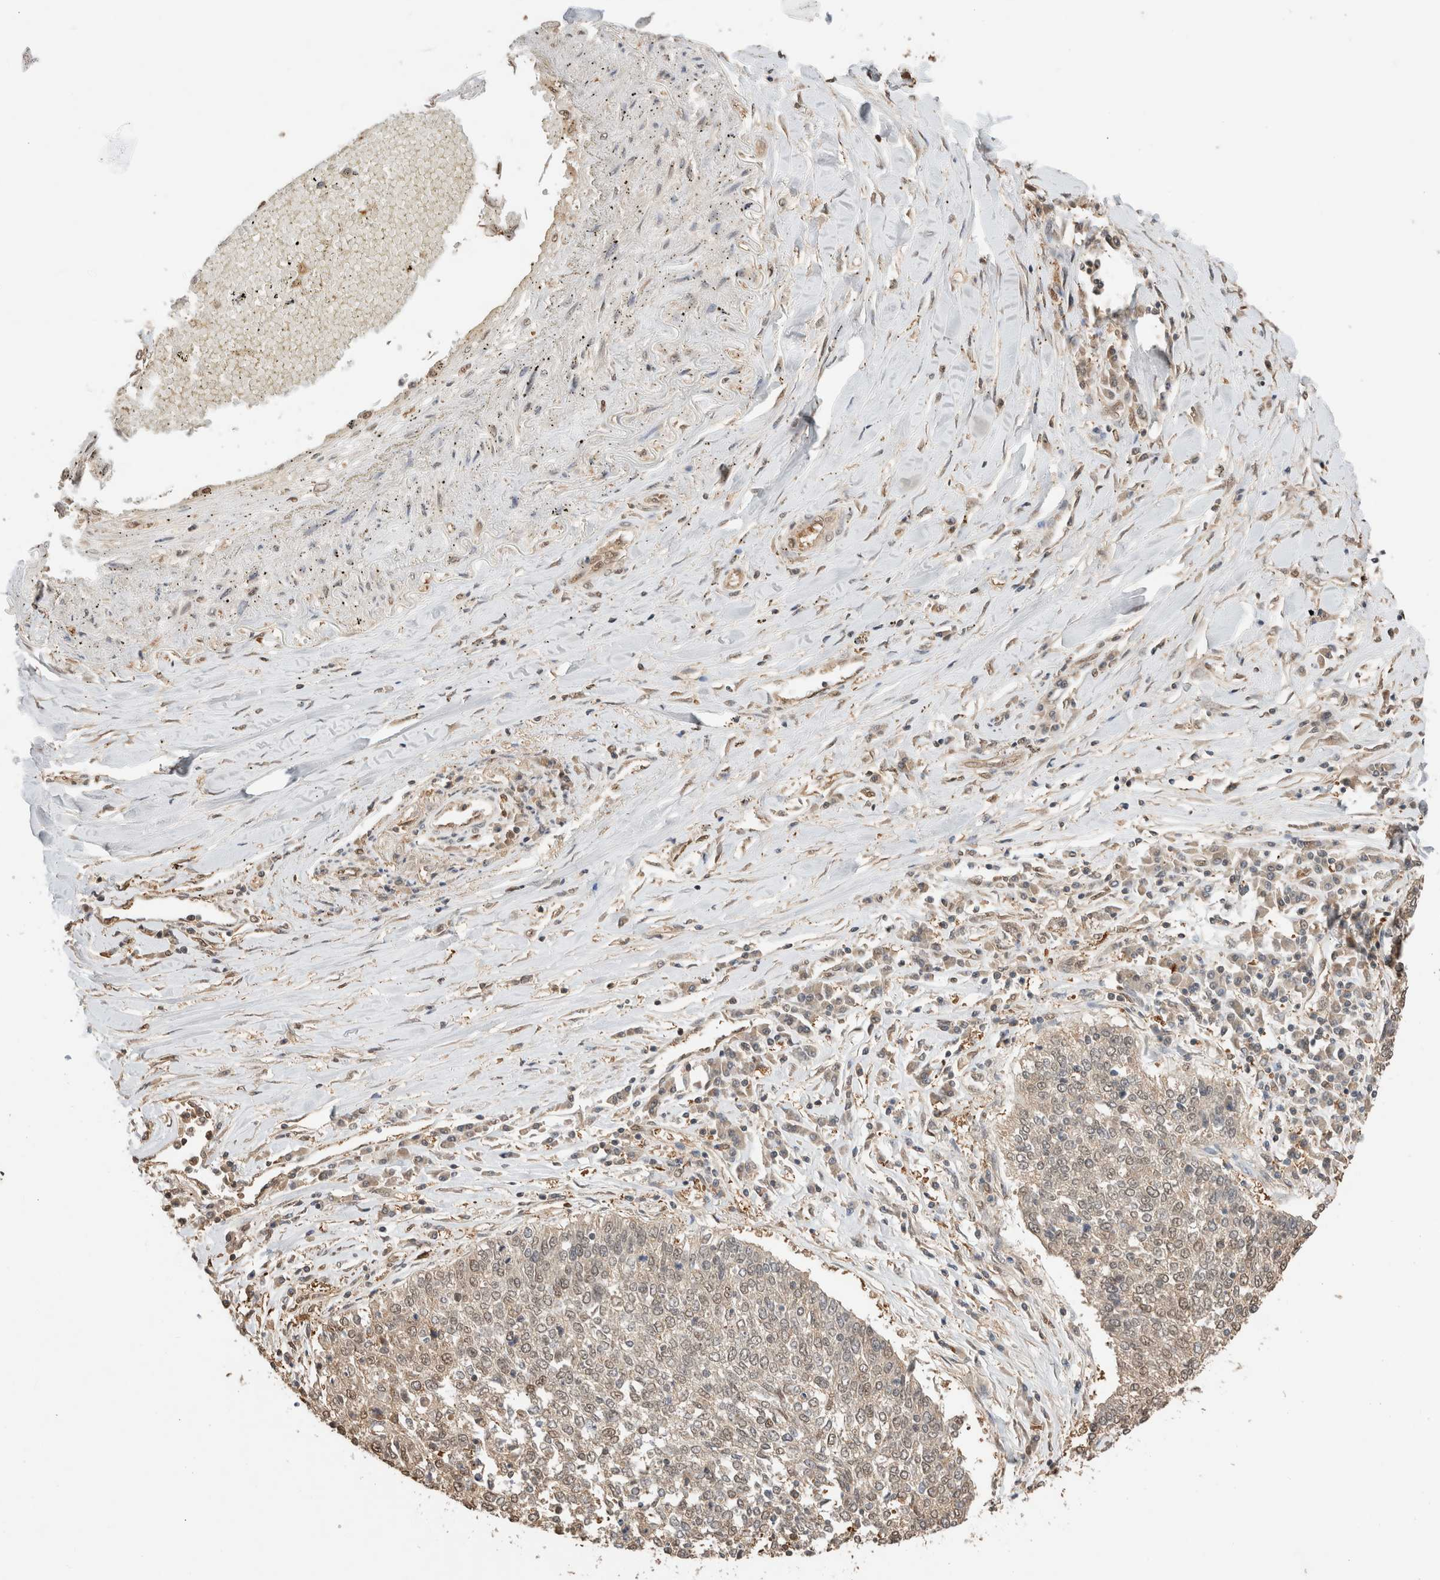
{"staining": {"intensity": "weak", "quantity": "25%-75%", "location": "nuclear"}, "tissue": "lung cancer", "cell_type": "Tumor cells", "image_type": "cancer", "snomed": [{"axis": "morphology", "description": "Normal tissue, NOS"}, {"axis": "morphology", "description": "Squamous cell carcinoma, NOS"}, {"axis": "topography", "description": "Cartilage tissue"}, {"axis": "topography", "description": "Bronchus"}, {"axis": "topography", "description": "Lung"}, {"axis": "topography", "description": "Peripheral nerve tissue"}], "caption": "This histopathology image exhibits IHC staining of human lung cancer, with low weak nuclear positivity in about 25%-75% of tumor cells.", "gene": "YWHAH", "patient": {"sex": "female", "age": 49}}